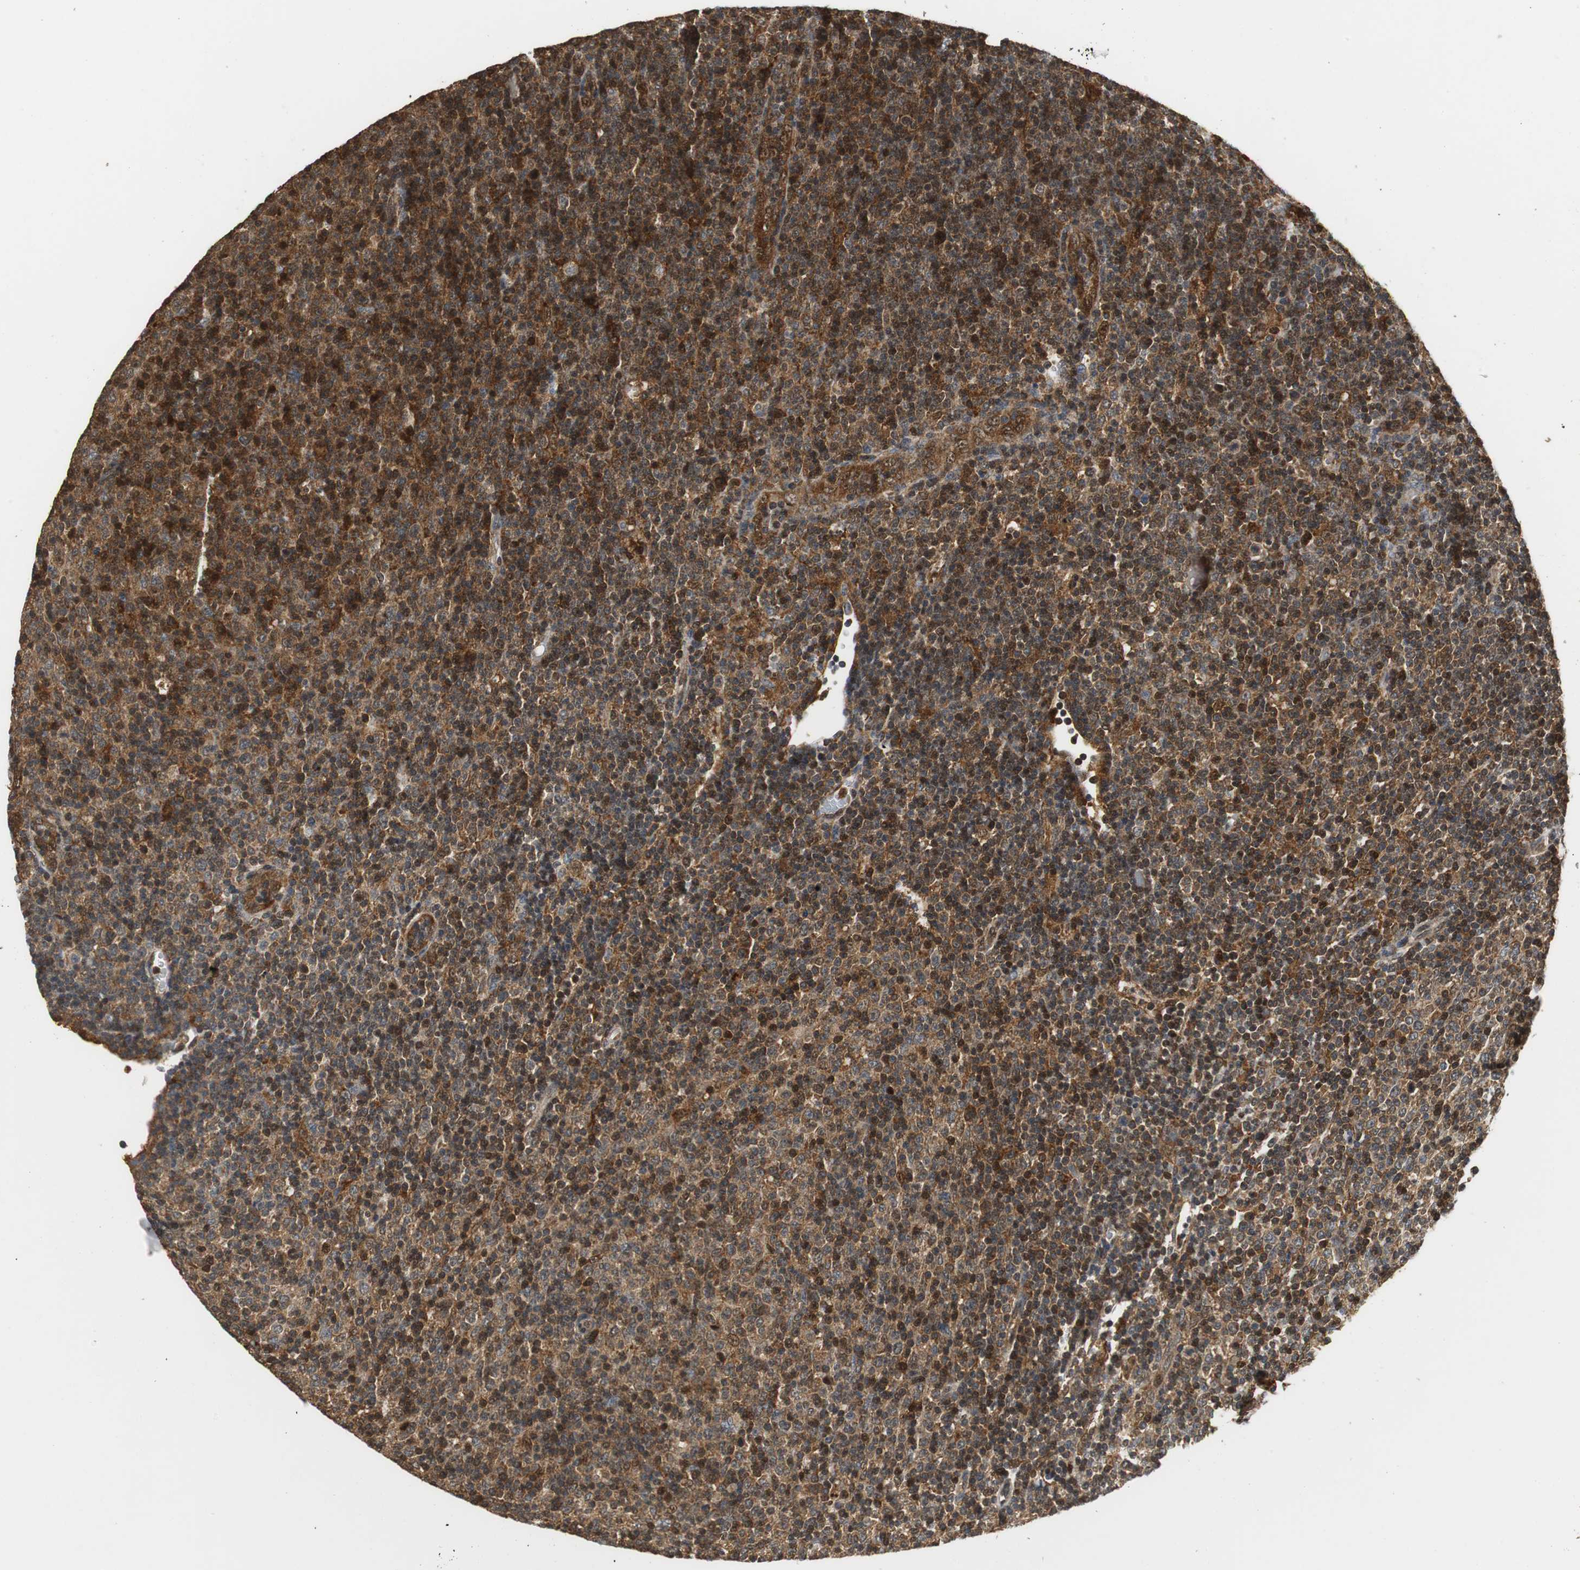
{"staining": {"intensity": "strong", "quantity": ">75%", "location": "cytoplasmic/membranous"}, "tissue": "lymphoma", "cell_type": "Tumor cells", "image_type": "cancer", "snomed": [{"axis": "morphology", "description": "Malignant lymphoma, non-Hodgkin's type, Low grade"}, {"axis": "topography", "description": "Lymph node"}], "caption": "Protein staining of lymphoma tissue exhibits strong cytoplasmic/membranous staining in about >75% of tumor cells.", "gene": "GSDMD", "patient": {"sex": "male", "age": 70}}